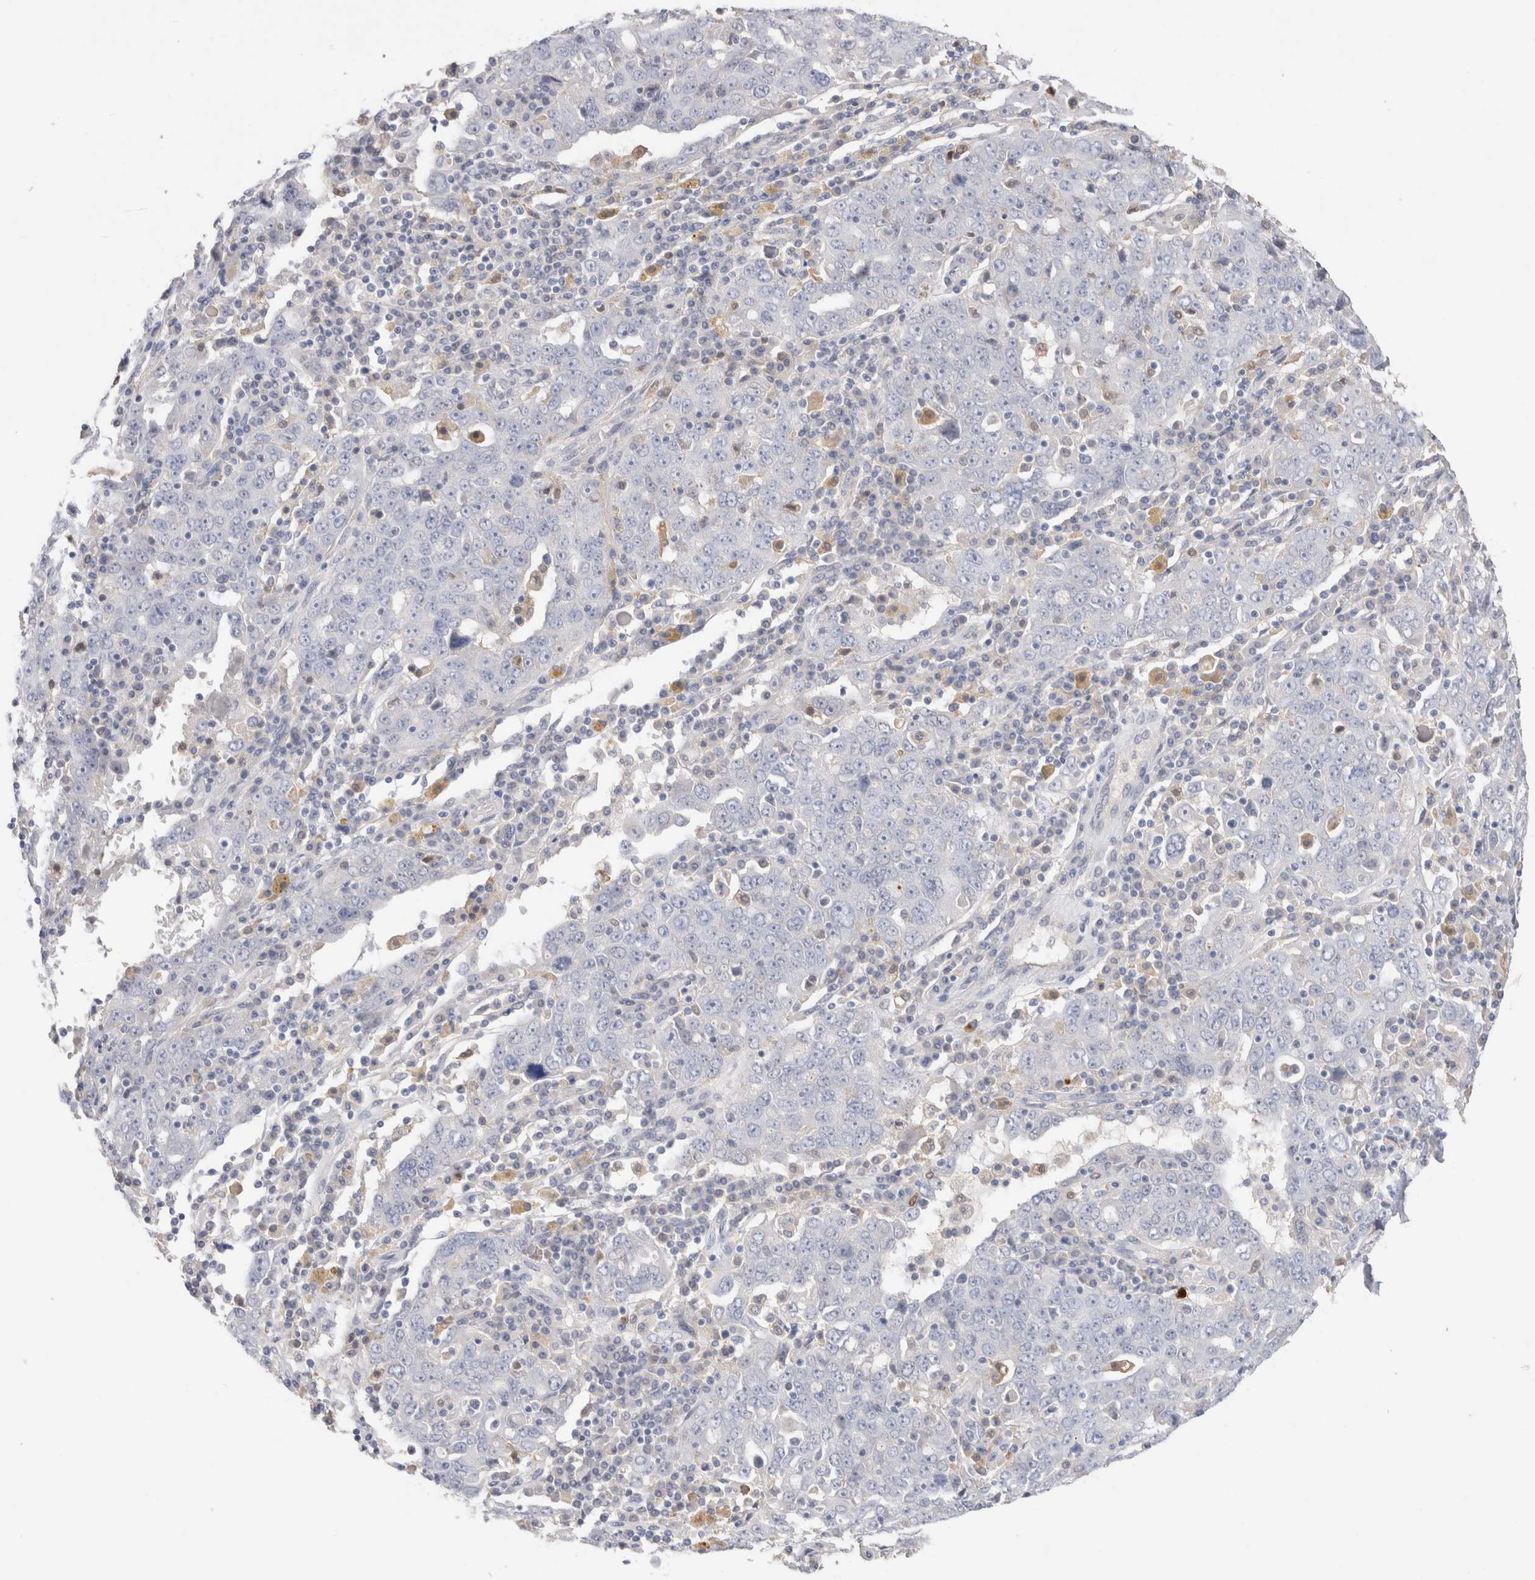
{"staining": {"intensity": "negative", "quantity": "none", "location": "none"}, "tissue": "ovarian cancer", "cell_type": "Tumor cells", "image_type": "cancer", "snomed": [{"axis": "morphology", "description": "Carcinoma, endometroid"}, {"axis": "topography", "description": "Ovary"}], "caption": "Tumor cells are negative for brown protein staining in ovarian endometroid carcinoma.", "gene": "HPGDS", "patient": {"sex": "female", "age": 62}}